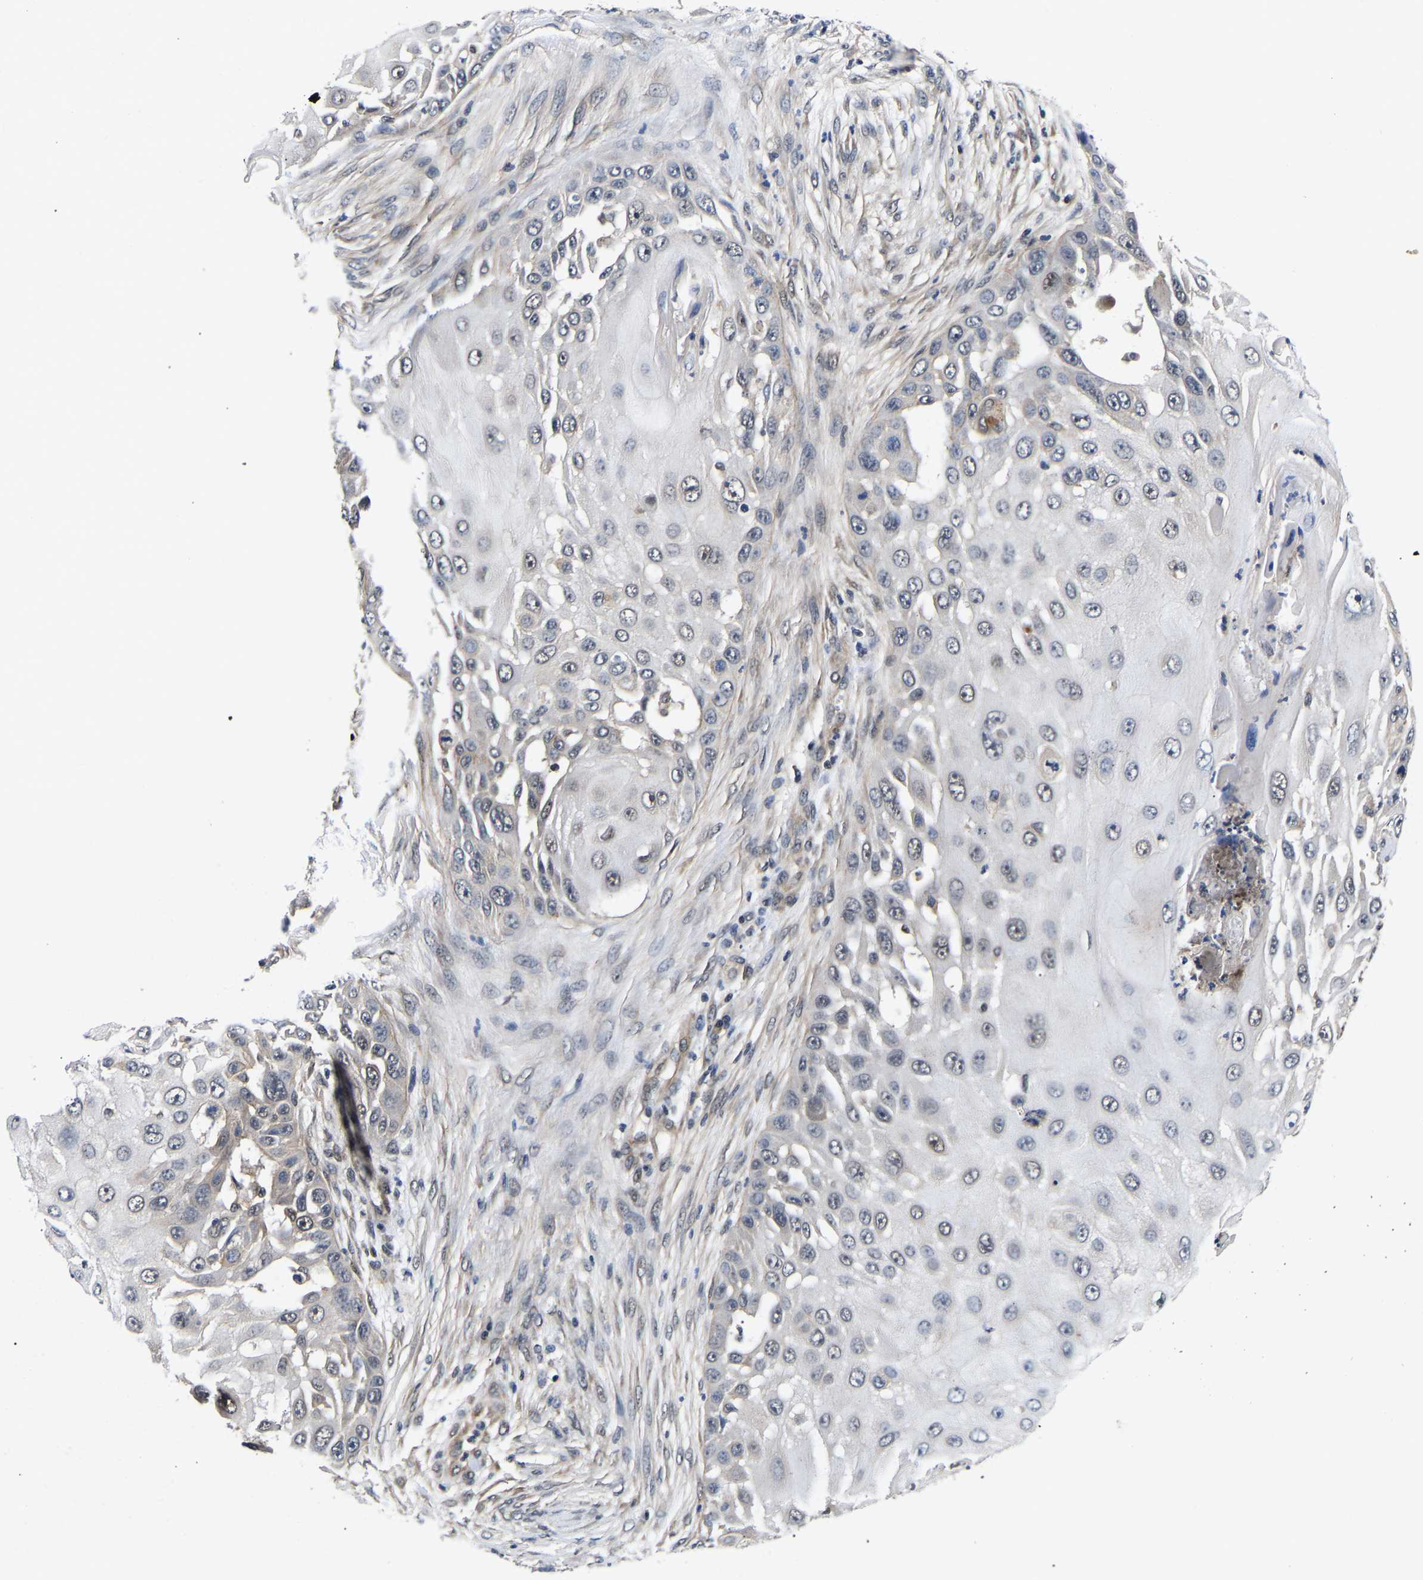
{"staining": {"intensity": "negative", "quantity": "none", "location": "none"}, "tissue": "skin cancer", "cell_type": "Tumor cells", "image_type": "cancer", "snomed": [{"axis": "morphology", "description": "Squamous cell carcinoma, NOS"}, {"axis": "topography", "description": "Skin"}], "caption": "Immunohistochemistry photomicrograph of neoplastic tissue: skin cancer stained with DAB displays no significant protein expression in tumor cells.", "gene": "METTL16", "patient": {"sex": "female", "age": 44}}